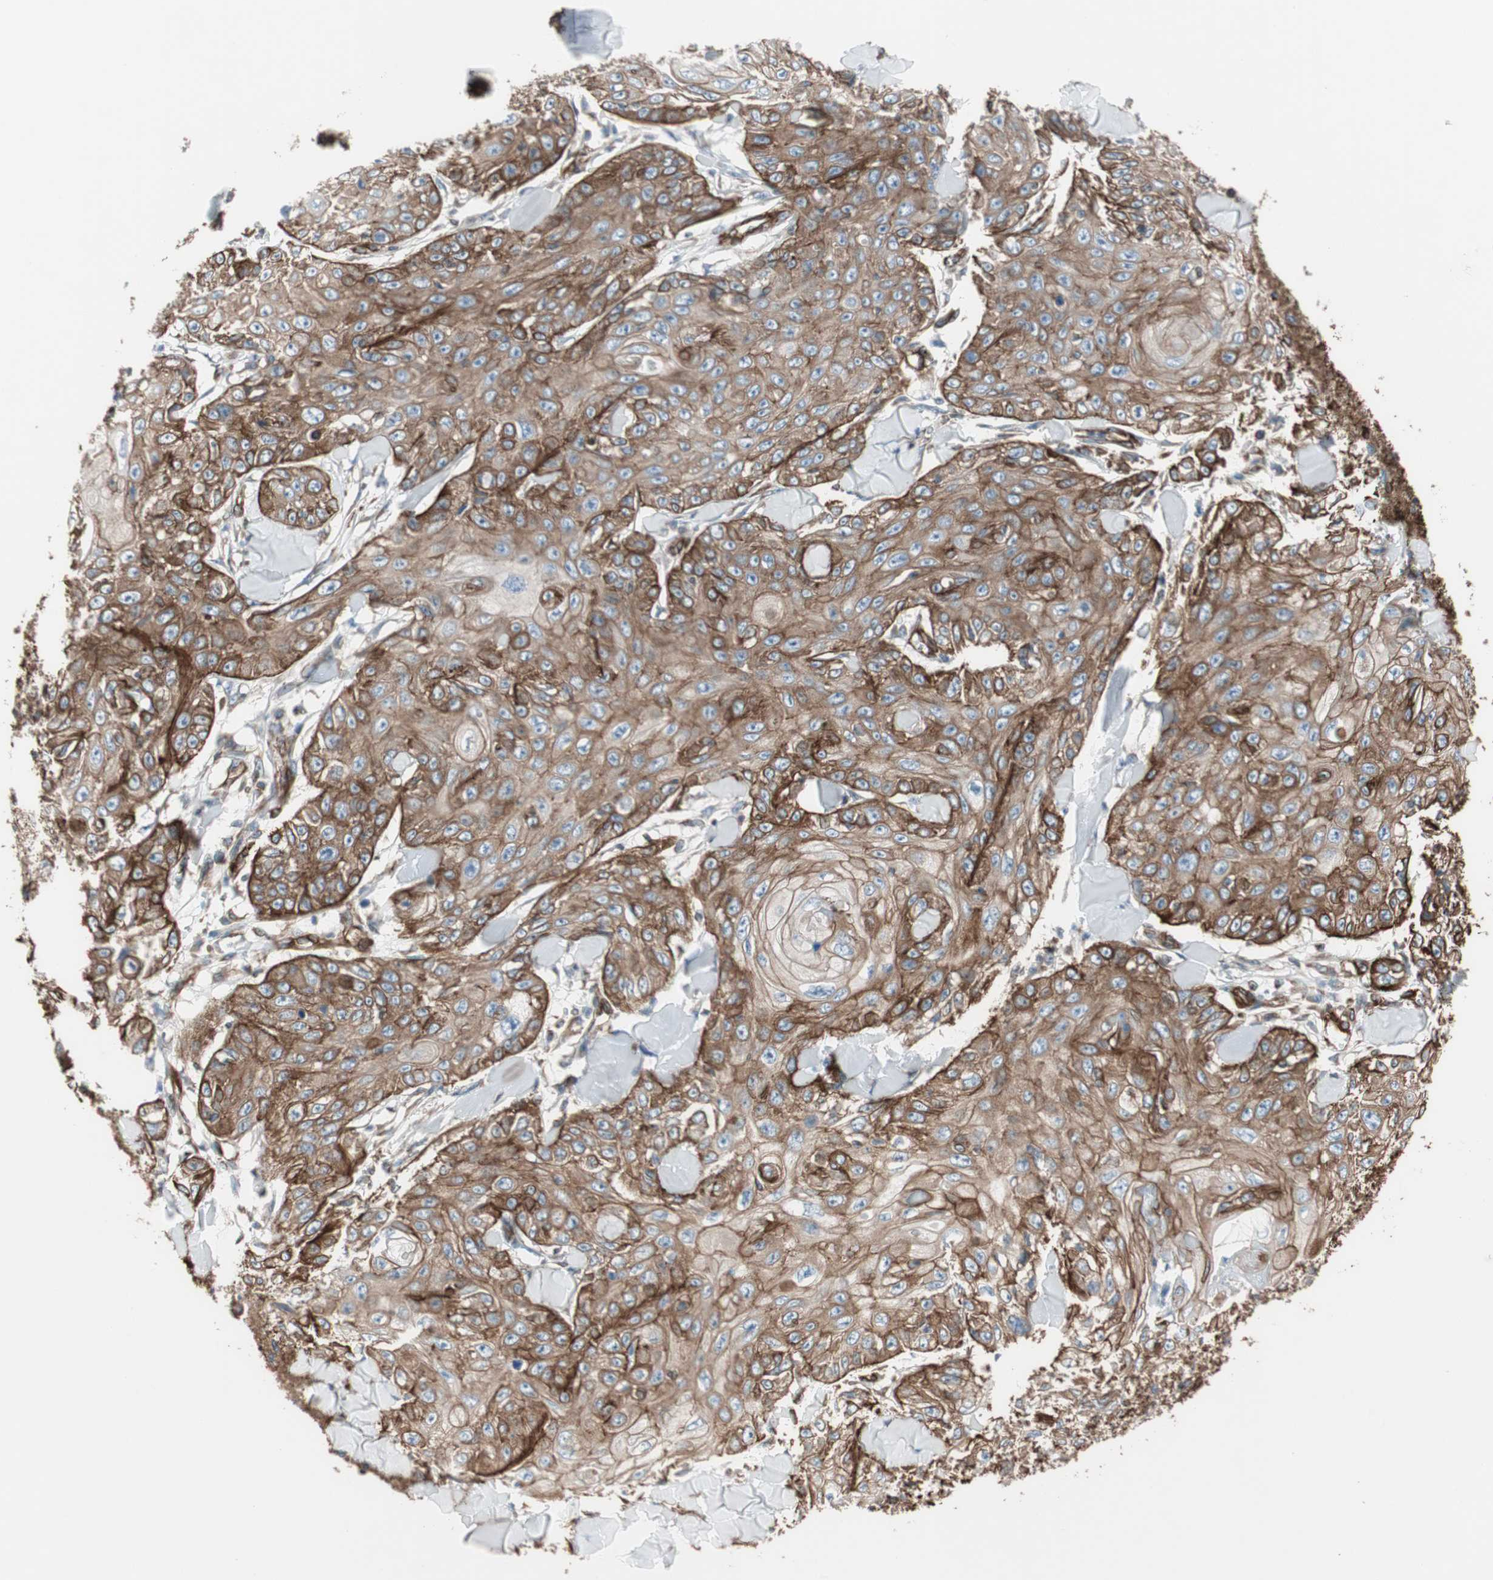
{"staining": {"intensity": "strong", "quantity": ">75%", "location": "cytoplasmic/membranous"}, "tissue": "skin cancer", "cell_type": "Tumor cells", "image_type": "cancer", "snomed": [{"axis": "morphology", "description": "Squamous cell carcinoma, NOS"}, {"axis": "topography", "description": "Skin"}], "caption": "IHC of human squamous cell carcinoma (skin) displays high levels of strong cytoplasmic/membranous staining in about >75% of tumor cells.", "gene": "TCTA", "patient": {"sex": "male", "age": 86}}